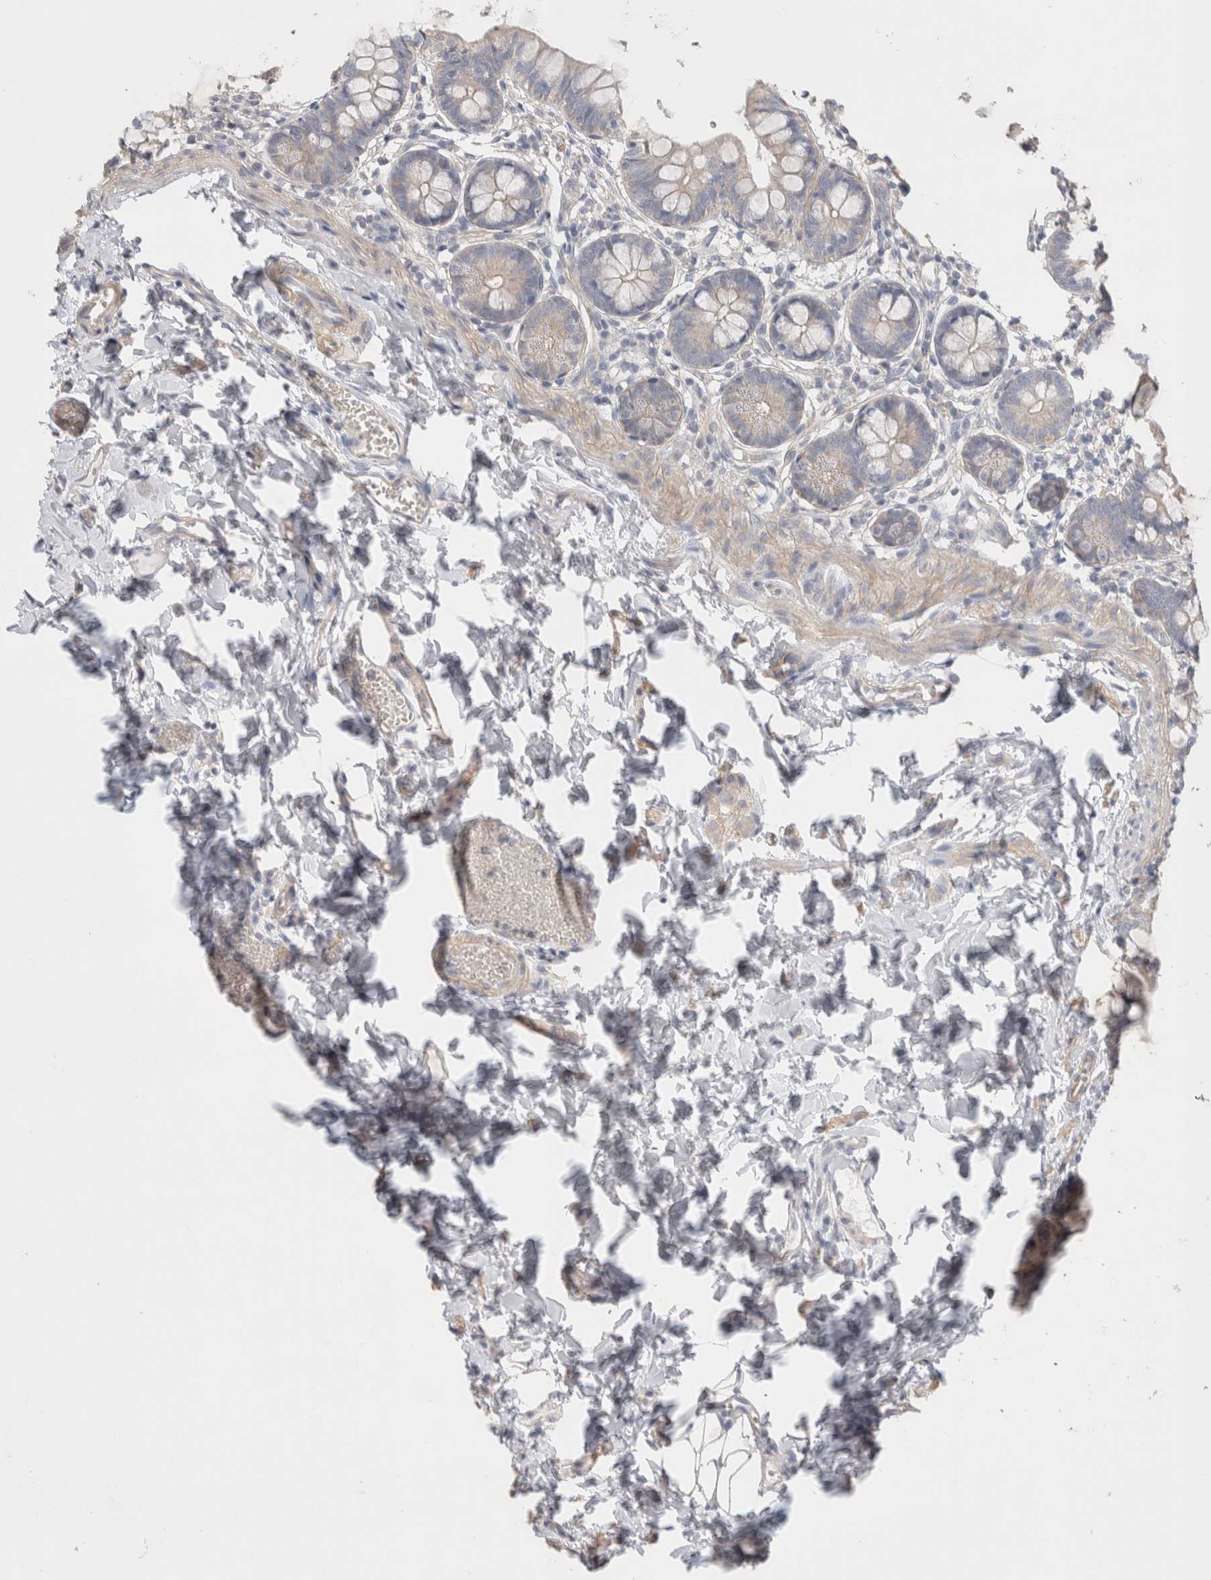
{"staining": {"intensity": "weak", "quantity": "<25%", "location": "cytoplasmic/membranous"}, "tissue": "small intestine", "cell_type": "Glandular cells", "image_type": "normal", "snomed": [{"axis": "morphology", "description": "Normal tissue, NOS"}, {"axis": "topography", "description": "Small intestine"}], "caption": "Immunohistochemistry (IHC) of normal small intestine shows no staining in glandular cells.", "gene": "DMD", "patient": {"sex": "male", "age": 7}}